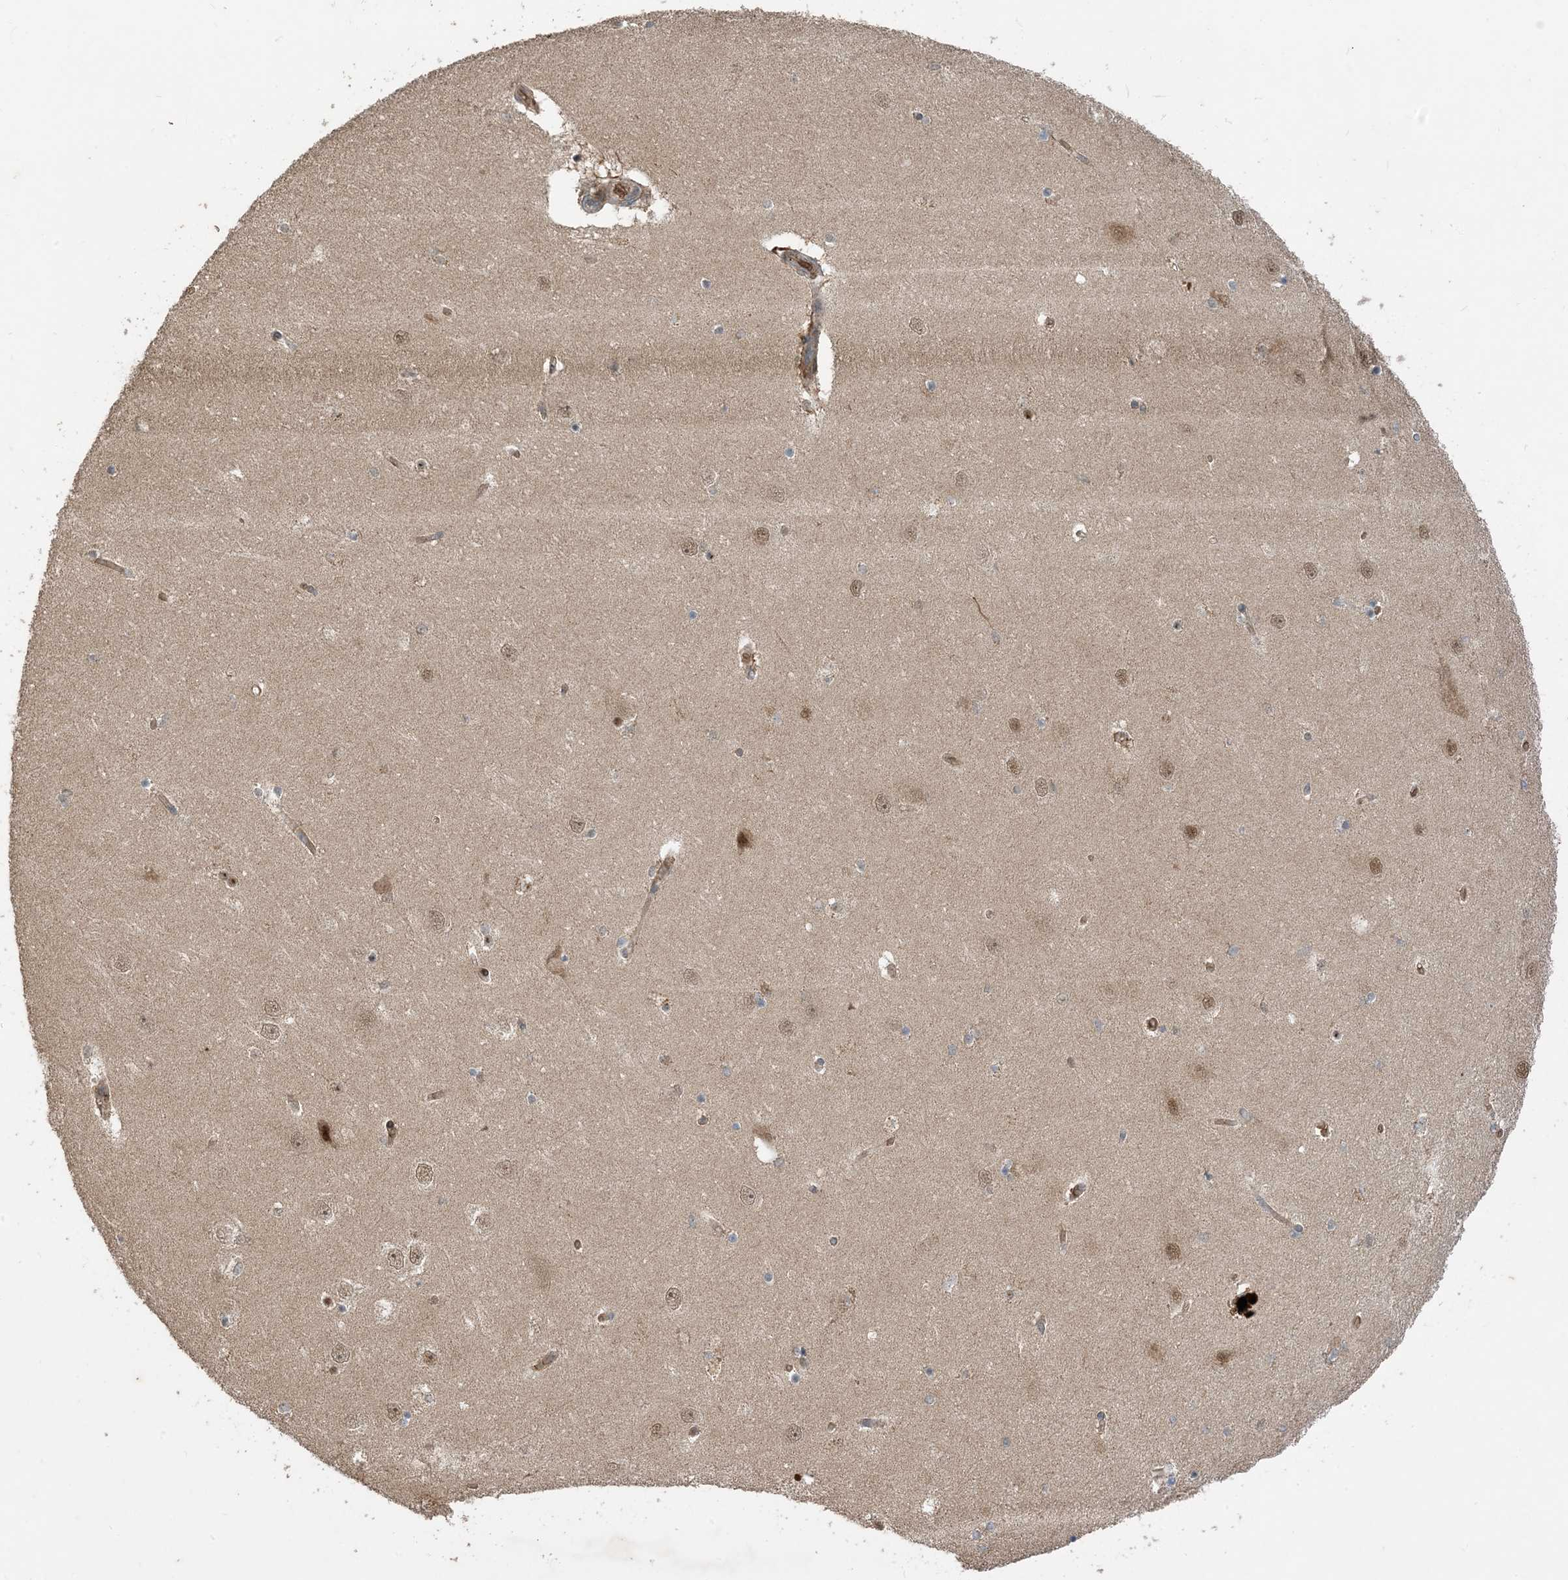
{"staining": {"intensity": "weak", "quantity": "<25%", "location": "cytoplasmic/membranous"}, "tissue": "hippocampus", "cell_type": "Glial cells", "image_type": "normal", "snomed": [{"axis": "morphology", "description": "Normal tissue, NOS"}, {"axis": "topography", "description": "Hippocampus"}], "caption": "Micrograph shows no significant protein positivity in glial cells of unremarkable hippocampus. (DAB (3,3'-diaminobenzidine) immunohistochemistry with hematoxylin counter stain).", "gene": "PUSL1", "patient": {"sex": "female", "age": 54}}